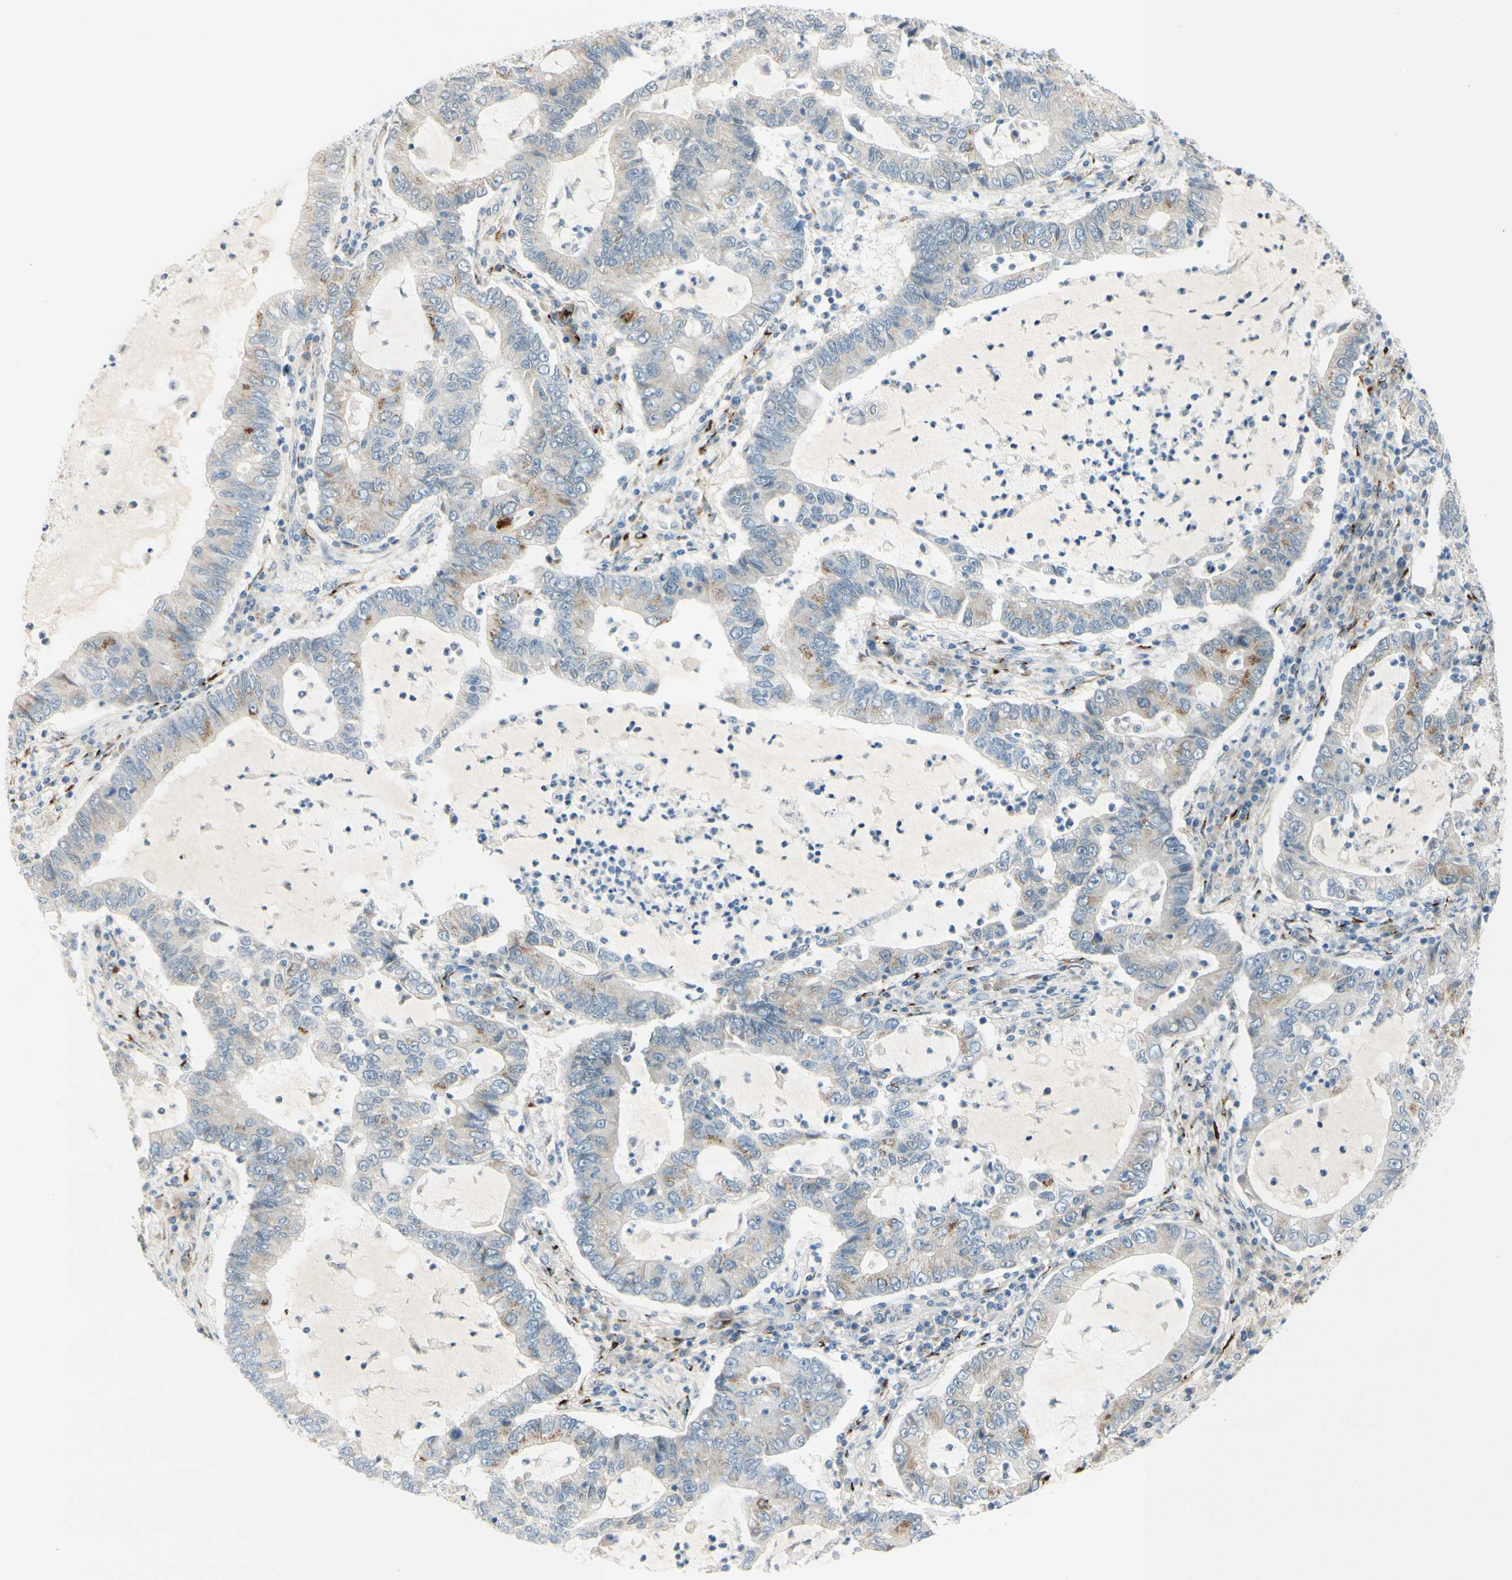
{"staining": {"intensity": "moderate", "quantity": "<25%", "location": "cytoplasmic/membranous"}, "tissue": "lung cancer", "cell_type": "Tumor cells", "image_type": "cancer", "snomed": [{"axis": "morphology", "description": "Adenocarcinoma, NOS"}, {"axis": "topography", "description": "Lung"}], "caption": "The histopathology image shows staining of lung adenocarcinoma, revealing moderate cytoplasmic/membranous protein expression (brown color) within tumor cells.", "gene": "GALNT5", "patient": {"sex": "female", "age": 51}}